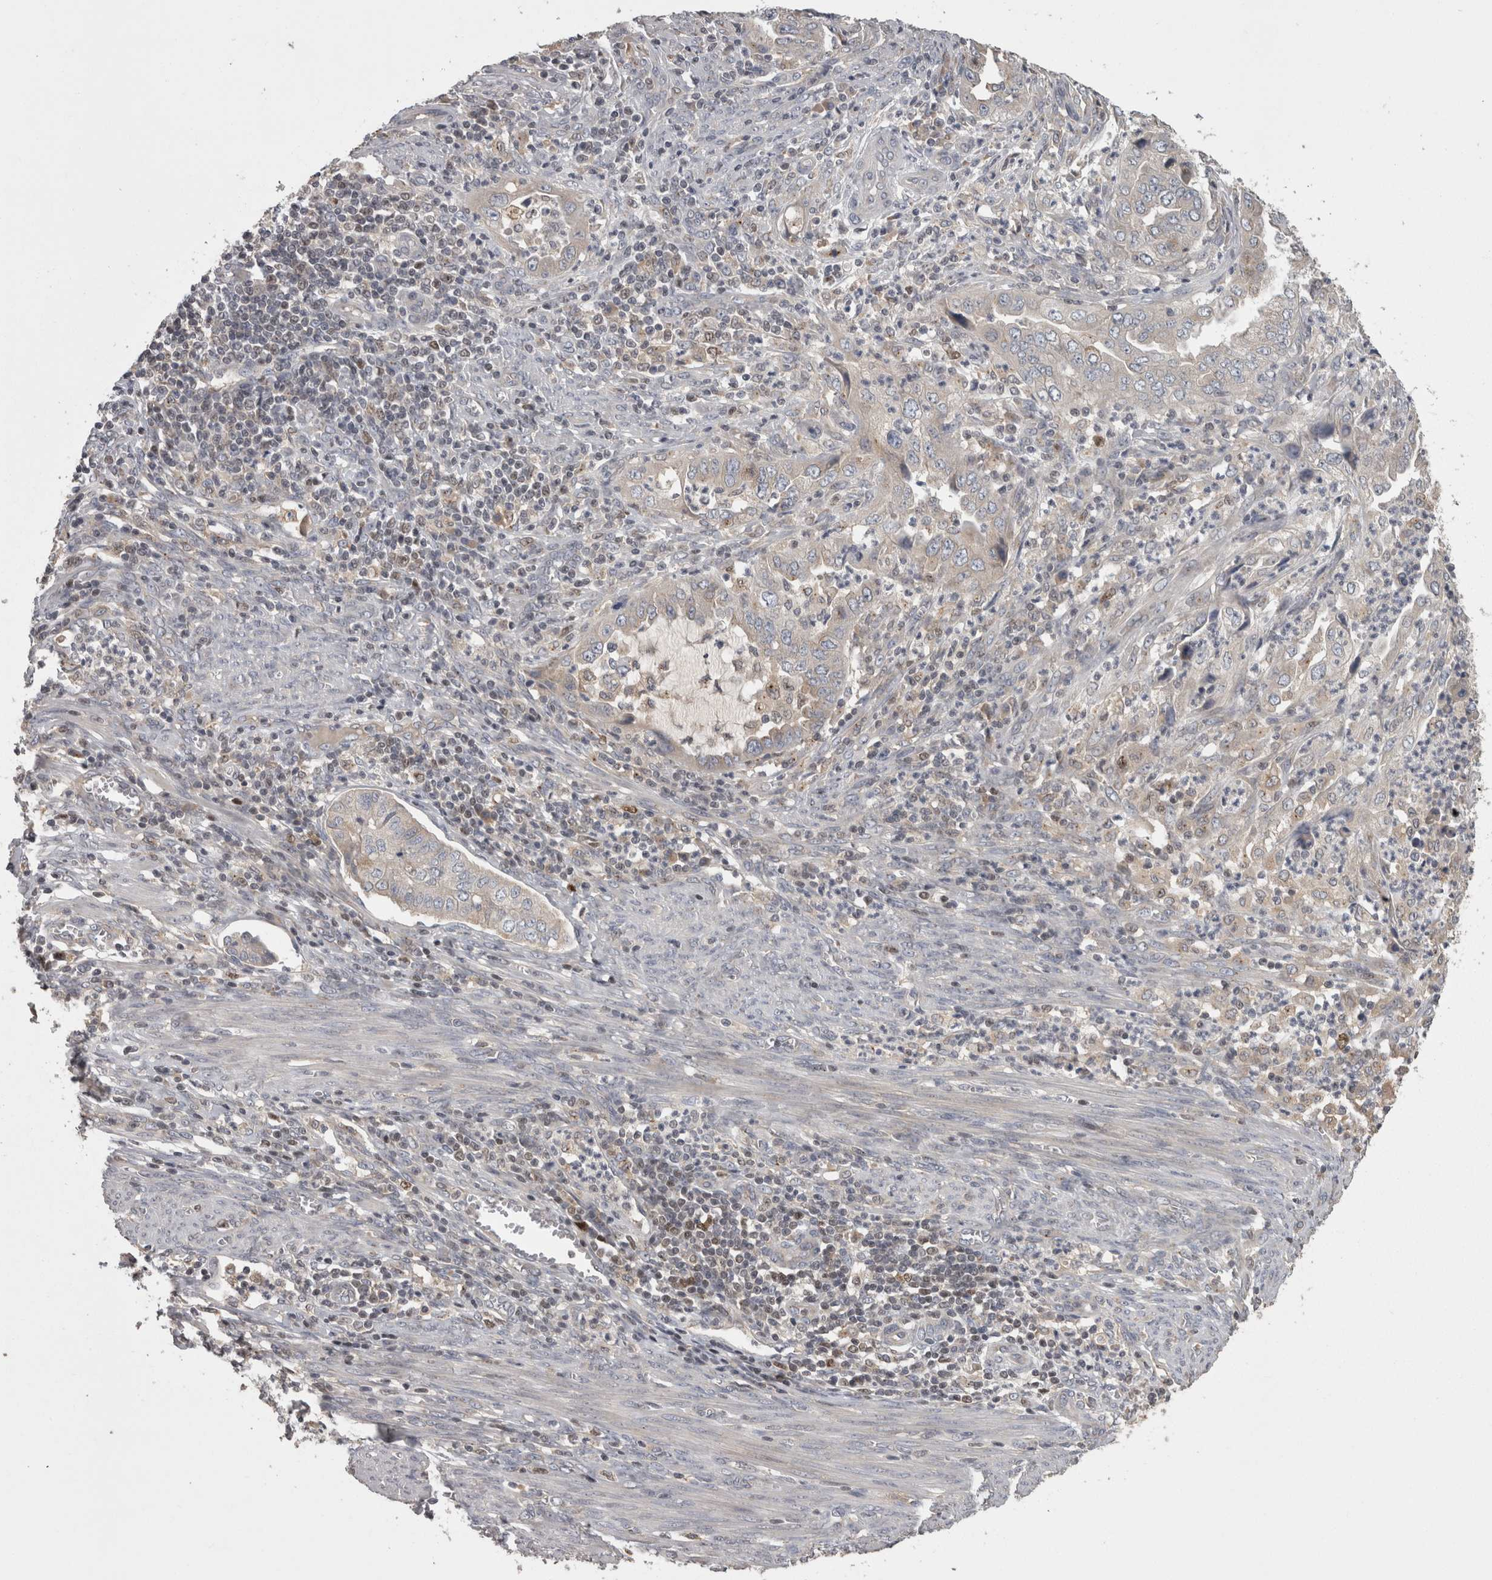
{"staining": {"intensity": "negative", "quantity": "none", "location": "none"}, "tissue": "endometrial cancer", "cell_type": "Tumor cells", "image_type": "cancer", "snomed": [{"axis": "morphology", "description": "Adenocarcinoma, NOS"}, {"axis": "topography", "description": "Endometrium"}], "caption": "A high-resolution histopathology image shows immunohistochemistry staining of endometrial cancer (adenocarcinoma), which exhibits no significant positivity in tumor cells.", "gene": "PCM1", "patient": {"sex": "female", "age": 51}}